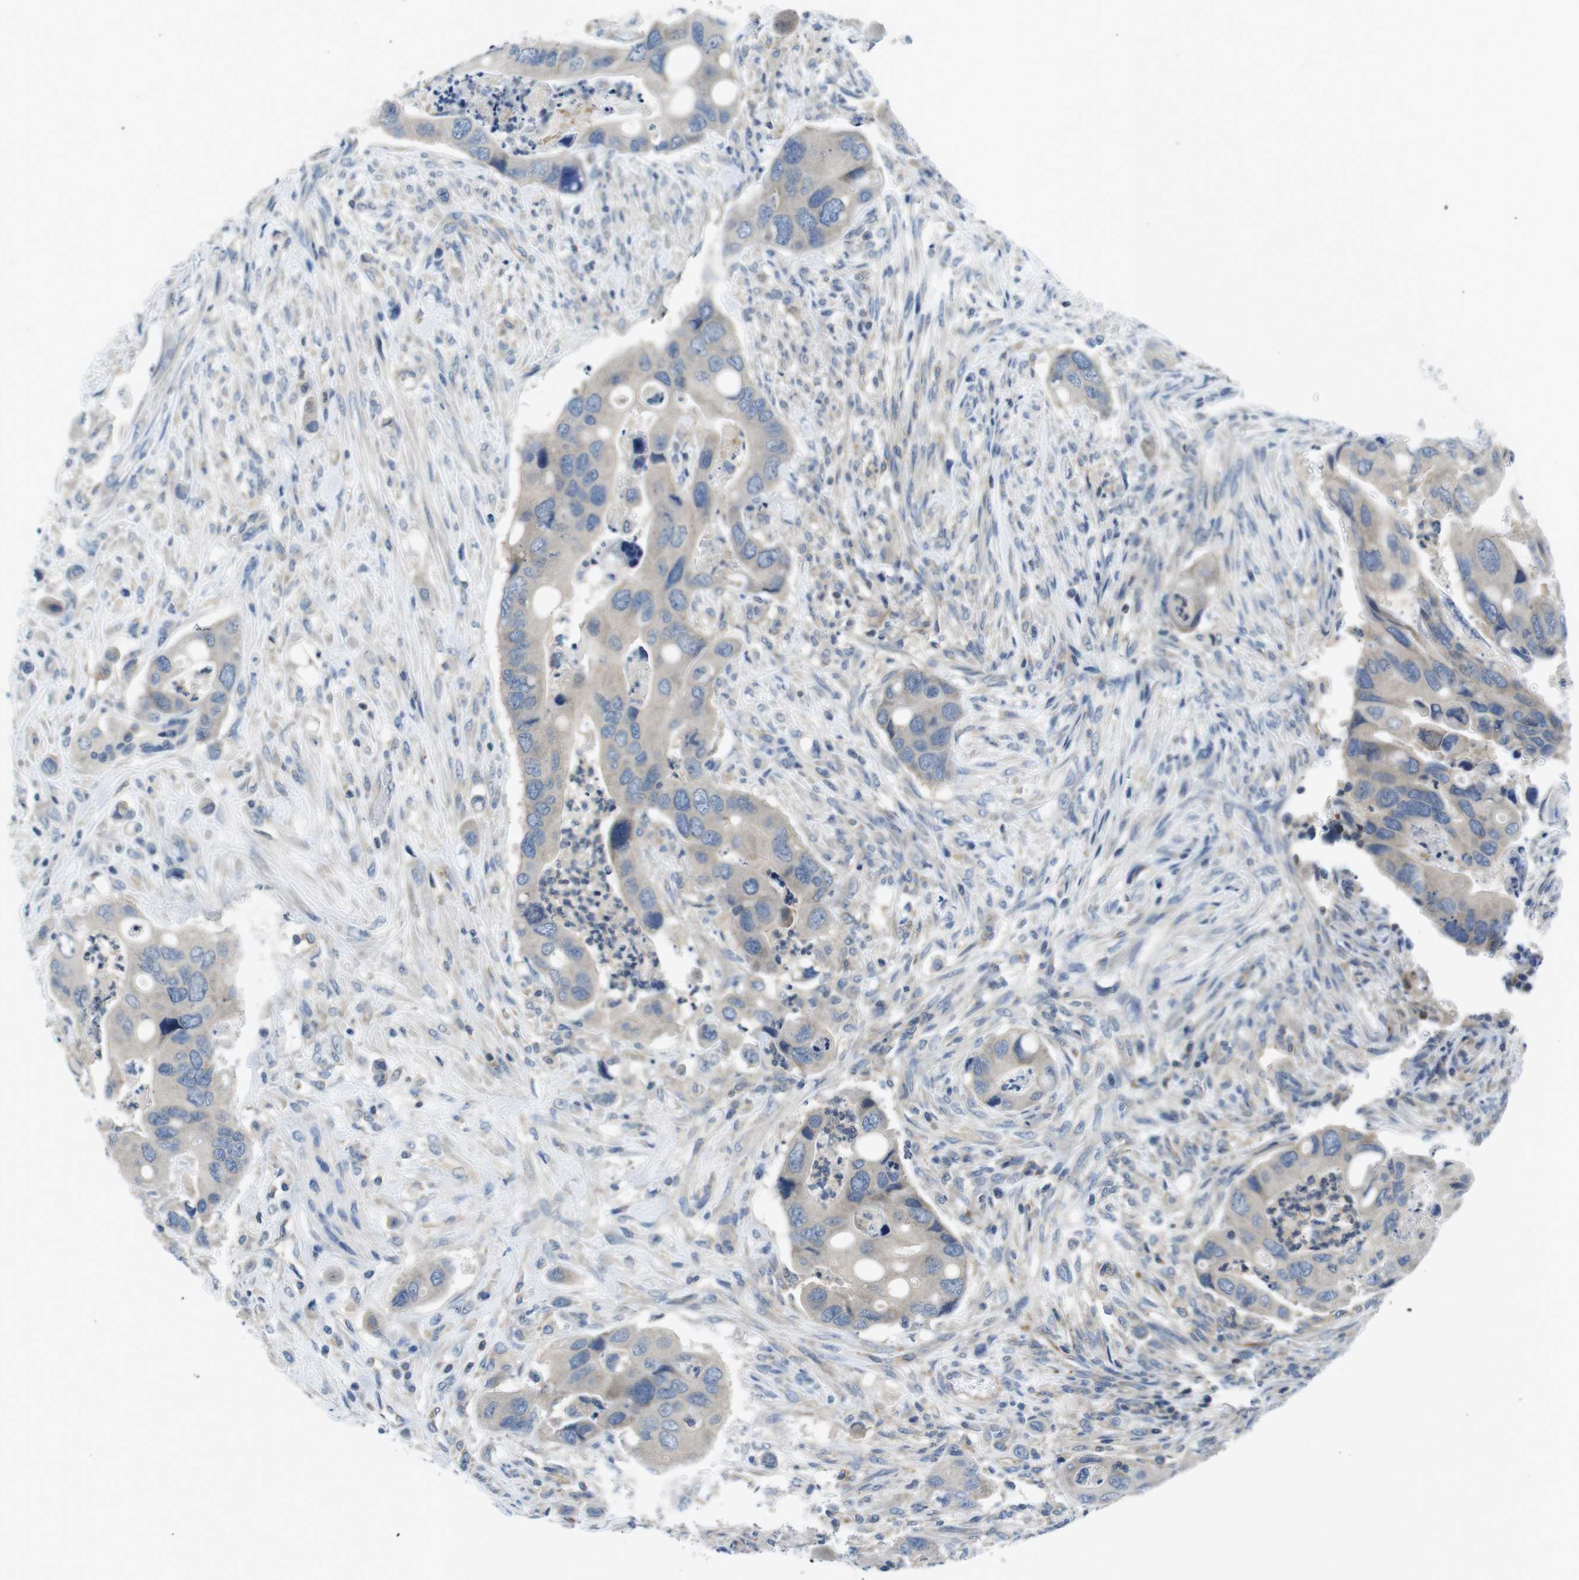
{"staining": {"intensity": "negative", "quantity": "none", "location": "none"}, "tissue": "colorectal cancer", "cell_type": "Tumor cells", "image_type": "cancer", "snomed": [{"axis": "morphology", "description": "Adenocarcinoma, NOS"}, {"axis": "topography", "description": "Rectum"}], "caption": "This is an immunohistochemistry (IHC) photomicrograph of adenocarcinoma (colorectal). There is no expression in tumor cells.", "gene": "PIK3CD", "patient": {"sex": "female", "age": 57}}